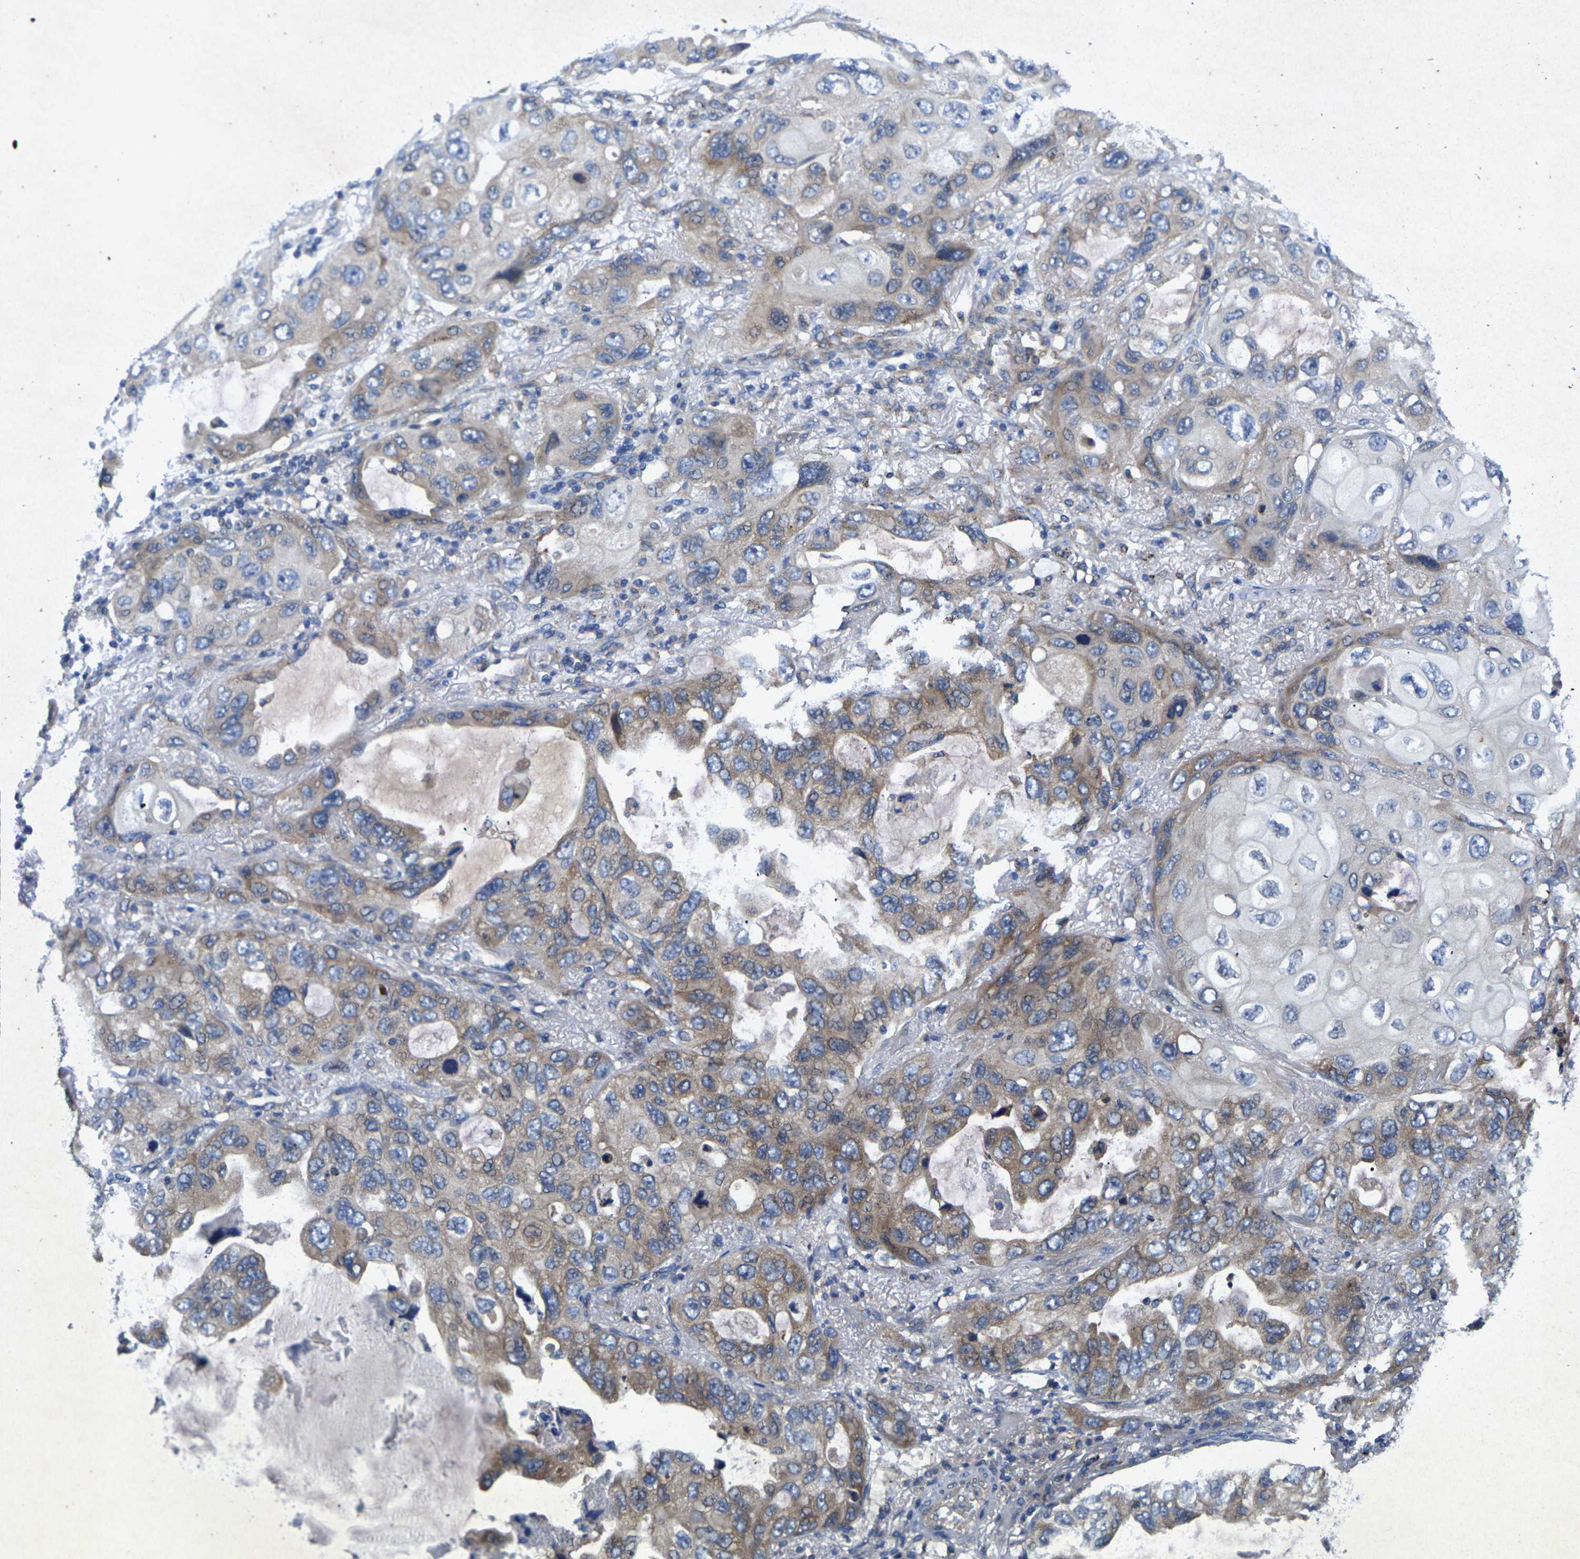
{"staining": {"intensity": "moderate", "quantity": "25%-75%", "location": "cytoplasmic/membranous"}, "tissue": "lung cancer", "cell_type": "Tumor cells", "image_type": "cancer", "snomed": [{"axis": "morphology", "description": "Squamous cell carcinoma, NOS"}, {"axis": "topography", "description": "Lung"}], "caption": "Lung cancer tissue shows moderate cytoplasmic/membranous positivity in approximately 25%-75% of tumor cells", "gene": "KIF1B", "patient": {"sex": "female", "age": 73}}